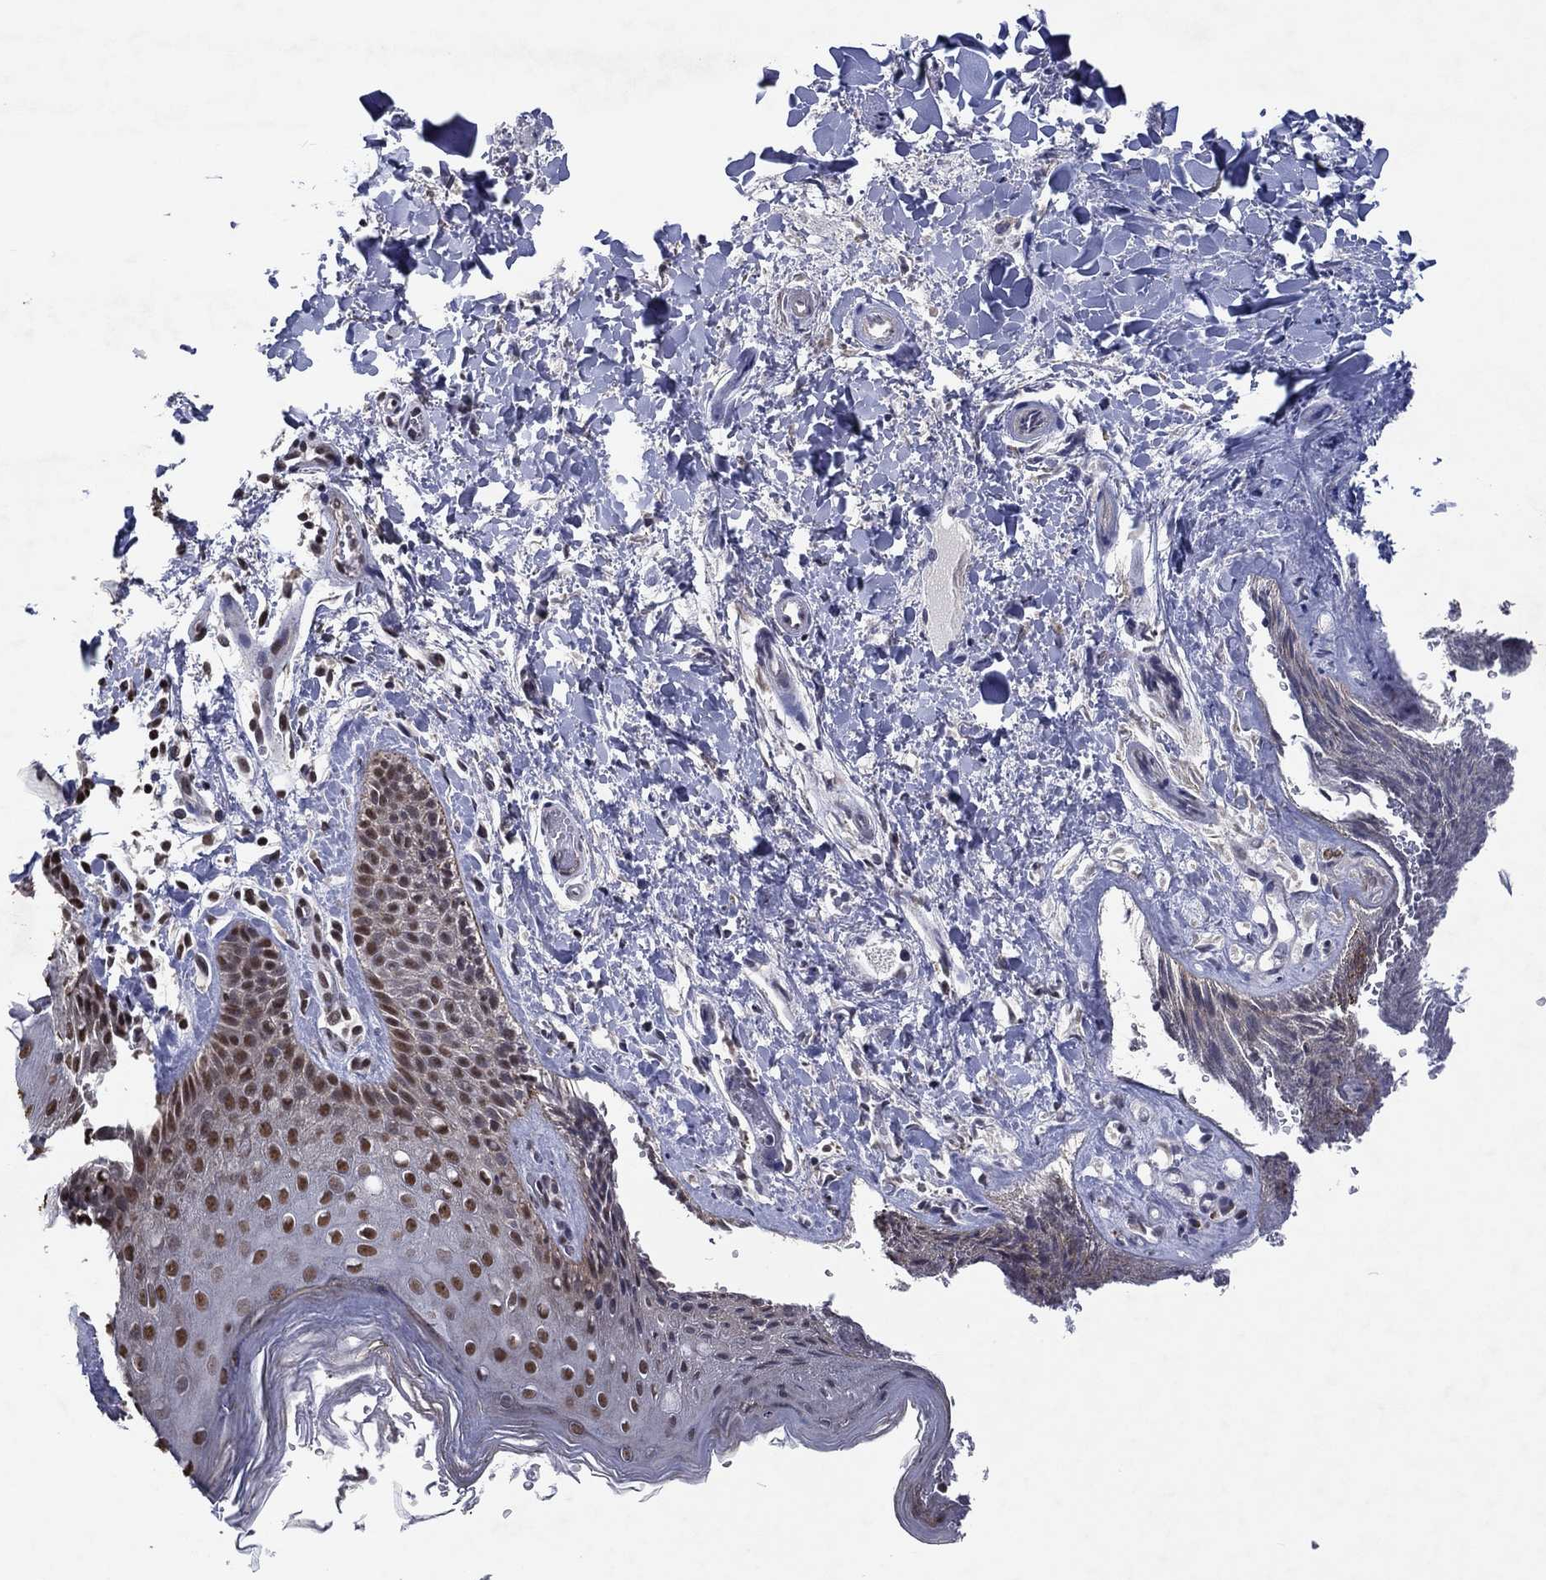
{"staining": {"intensity": "moderate", "quantity": ">75%", "location": "nuclear"}, "tissue": "skin", "cell_type": "Epidermal cells", "image_type": "normal", "snomed": [{"axis": "morphology", "description": "Normal tissue, NOS"}, {"axis": "topography", "description": "Anal"}], "caption": "This micrograph demonstrates immunohistochemistry (IHC) staining of unremarkable skin, with medium moderate nuclear staining in about >75% of epidermal cells.", "gene": "ZBTB42", "patient": {"sex": "male", "age": 36}}